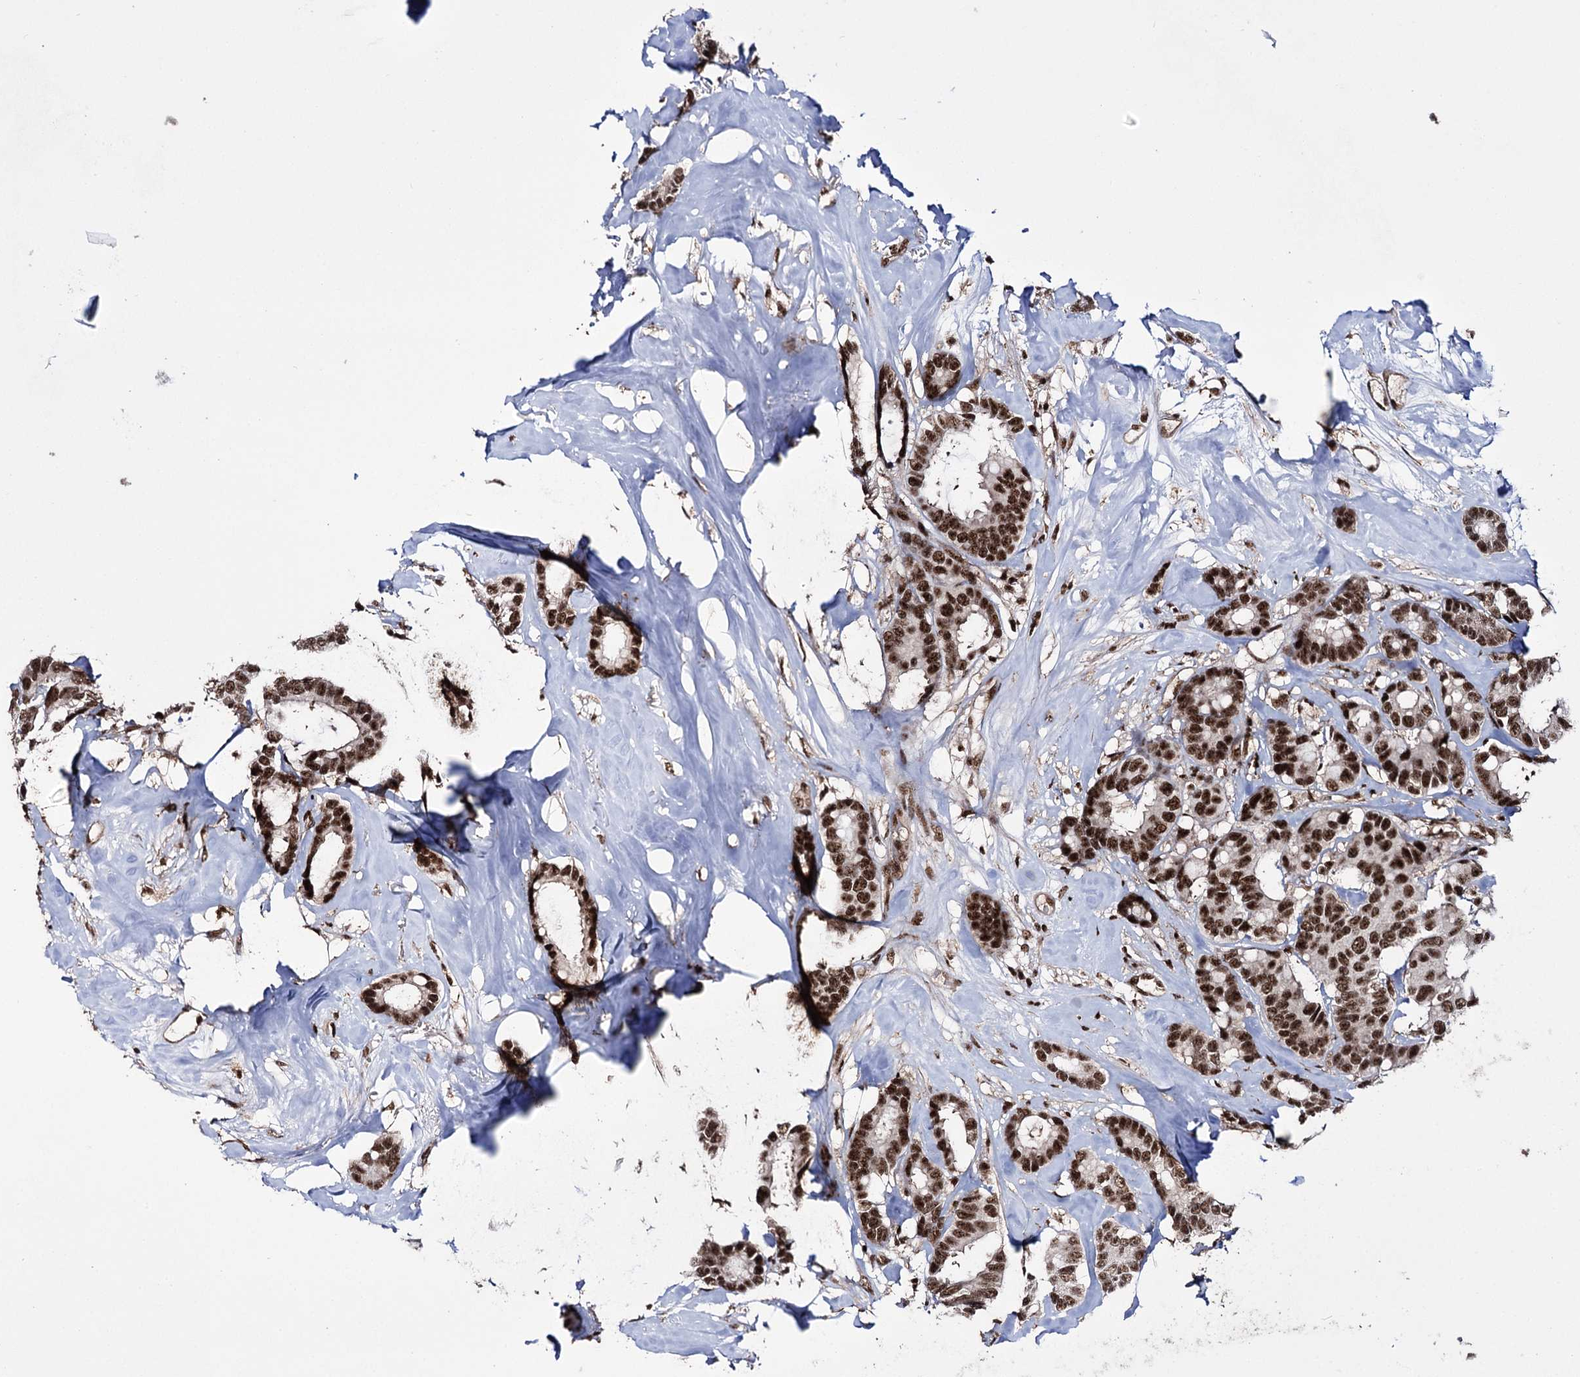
{"staining": {"intensity": "strong", "quantity": ">75%", "location": "nuclear"}, "tissue": "breast cancer", "cell_type": "Tumor cells", "image_type": "cancer", "snomed": [{"axis": "morphology", "description": "Duct carcinoma"}, {"axis": "topography", "description": "Breast"}], "caption": "An image showing strong nuclear staining in approximately >75% of tumor cells in breast infiltrating ductal carcinoma, as visualized by brown immunohistochemical staining.", "gene": "PRPF40A", "patient": {"sex": "female", "age": 87}}